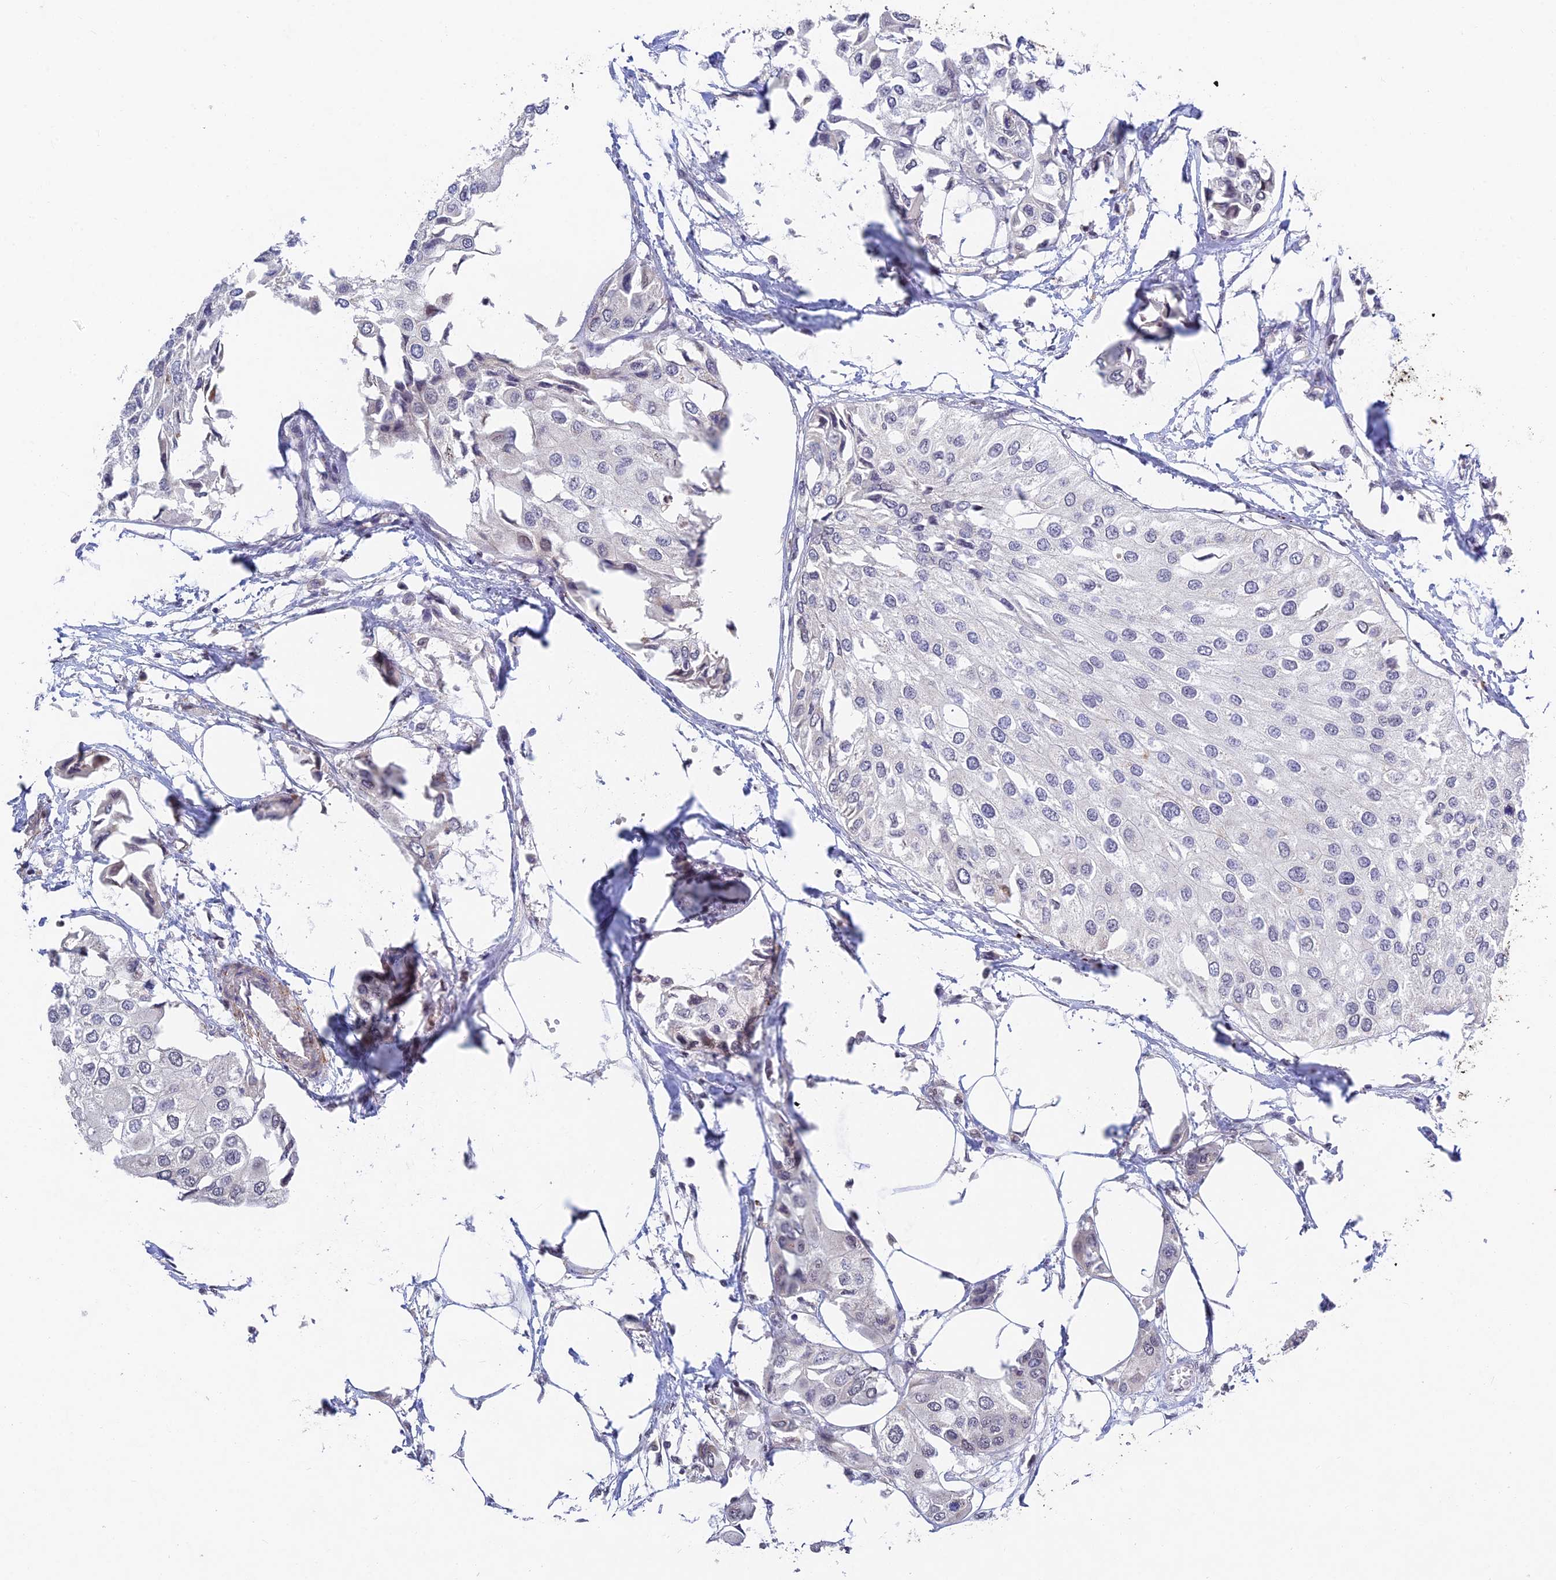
{"staining": {"intensity": "negative", "quantity": "none", "location": "none"}, "tissue": "urothelial cancer", "cell_type": "Tumor cells", "image_type": "cancer", "snomed": [{"axis": "morphology", "description": "Urothelial carcinoma, High grade"}, {"axis": "topography", "description": "Urinary bladder"}], "caption": "Urothelial cancer was stained to show a protein in brown. There is no significant staining in tumor cells.", "gene": "RAVER1", "patient": {"sex": "male", "age": 64}}